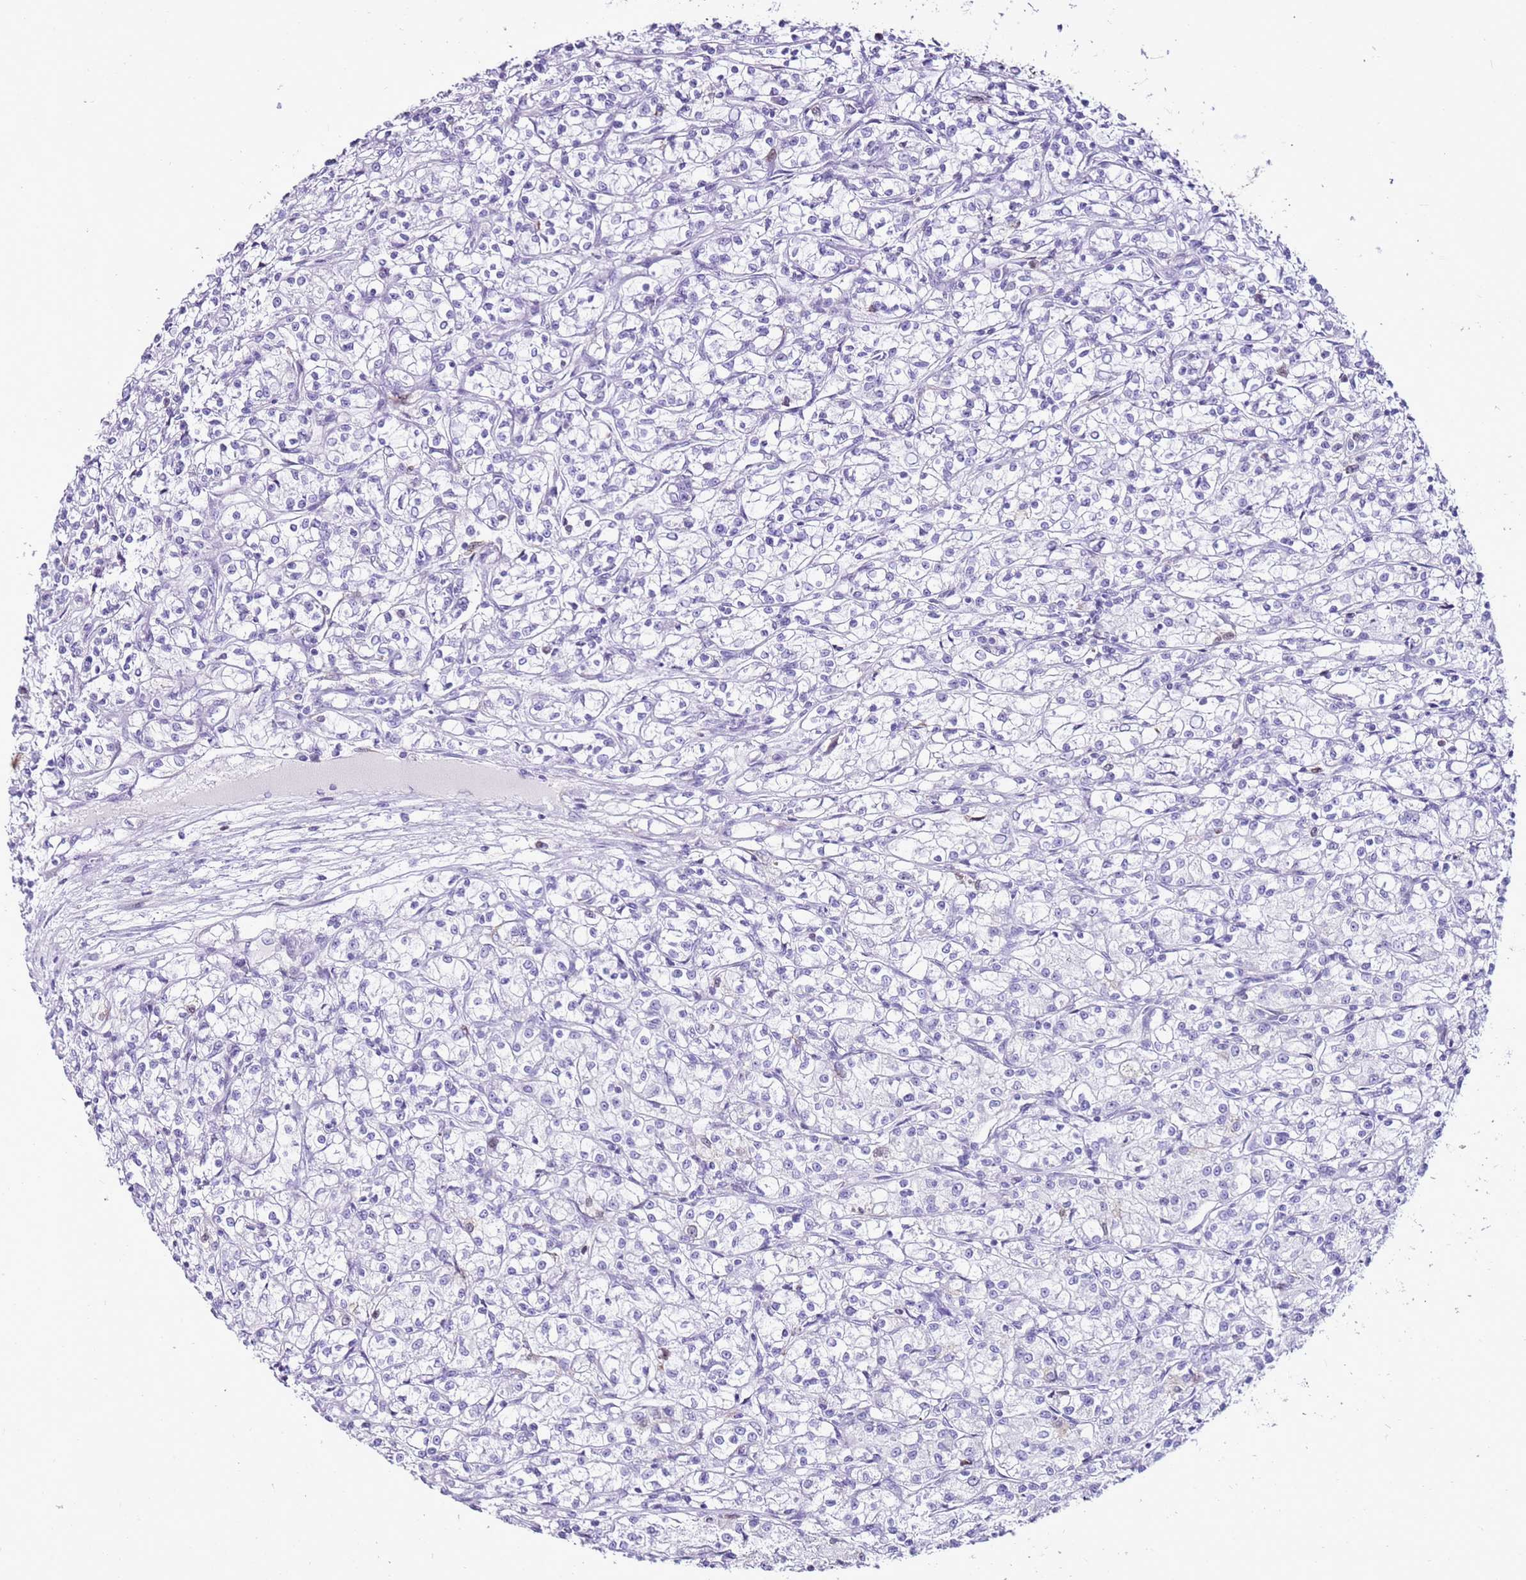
{"staining": {"intensity": "negative", "quantity": "none", "location": "none"}, "tissue": "renal cancer", "cell_type": "Tumor cells", "image_type": "cancer", "snomed": [{"axis": "morphology", "description": "Adenocarcinoma, NOS"}, {"axis": "topography", "description": "Kidney"}], "caption": "The image reveals no staining of tumor cells in renal cancer.", "gene": "SPC25", "patient": {"sex": "female", "age": 59}}